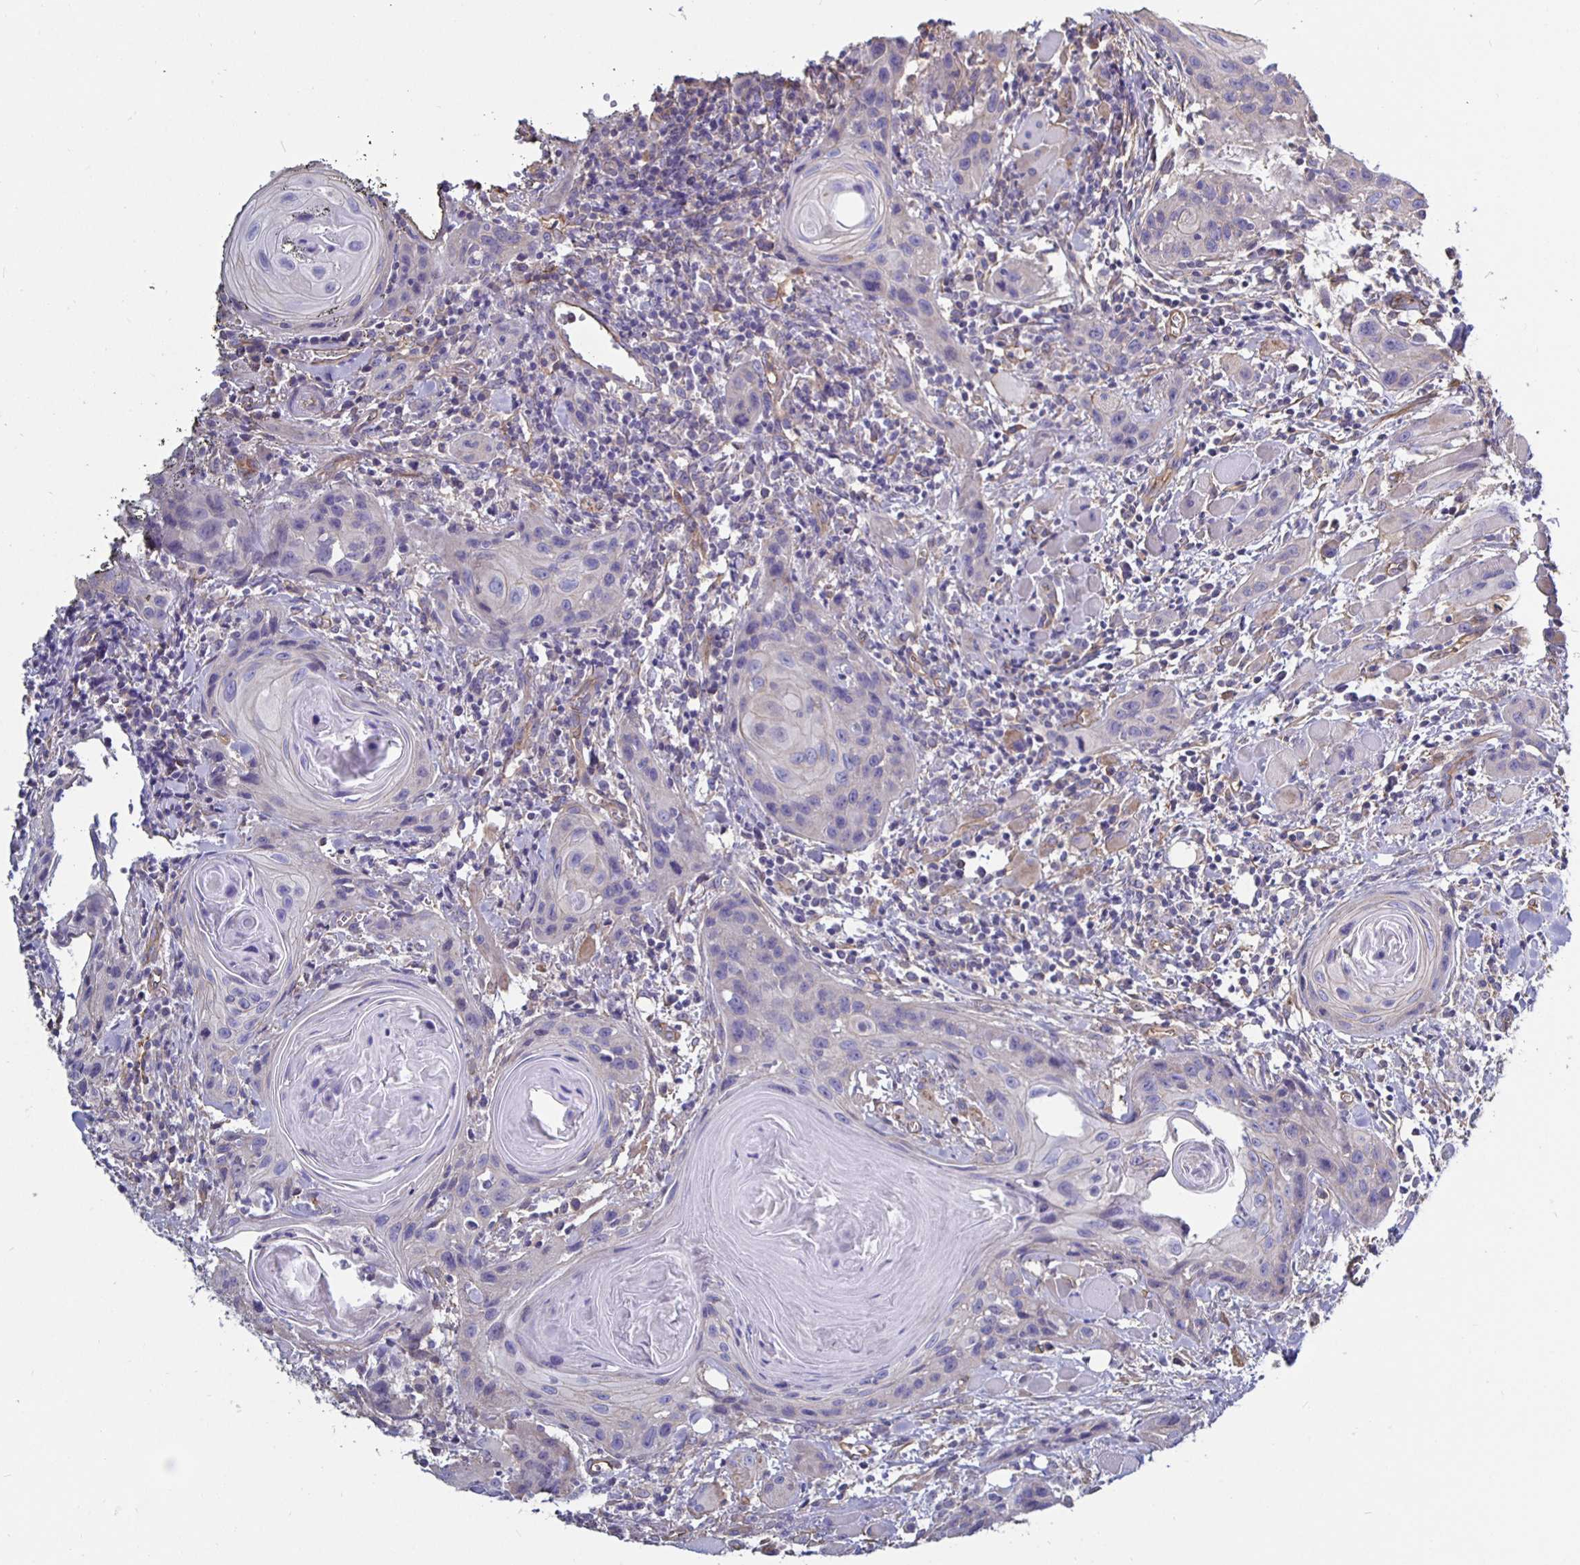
{"staining": {"intensity": "negative", "quantity": "none", "location": "none"}, "tissue": "head and neck cancer", "cell_type": "Tumor cells", "image_type": "cancer", "snomed": [{"axis": "morphology", "description": "Squamous cell carcinoma, NOS"}, {"axis": "topography", "description": "Oral tissue"}, {"axis": "topography", "description": "Head-Neck"}], "caption": "A photomicrograph of head and neck squamous cell carcinoma stained for a protein exhibits no brown staining in tumor cells. (Brightfield microscopy of DAB (3,3'-diaminobenzidine) immunohistochemistry at high magnification).", "gene": "ARHGEF39", "patient": {"sex": "male", "age": 58}}